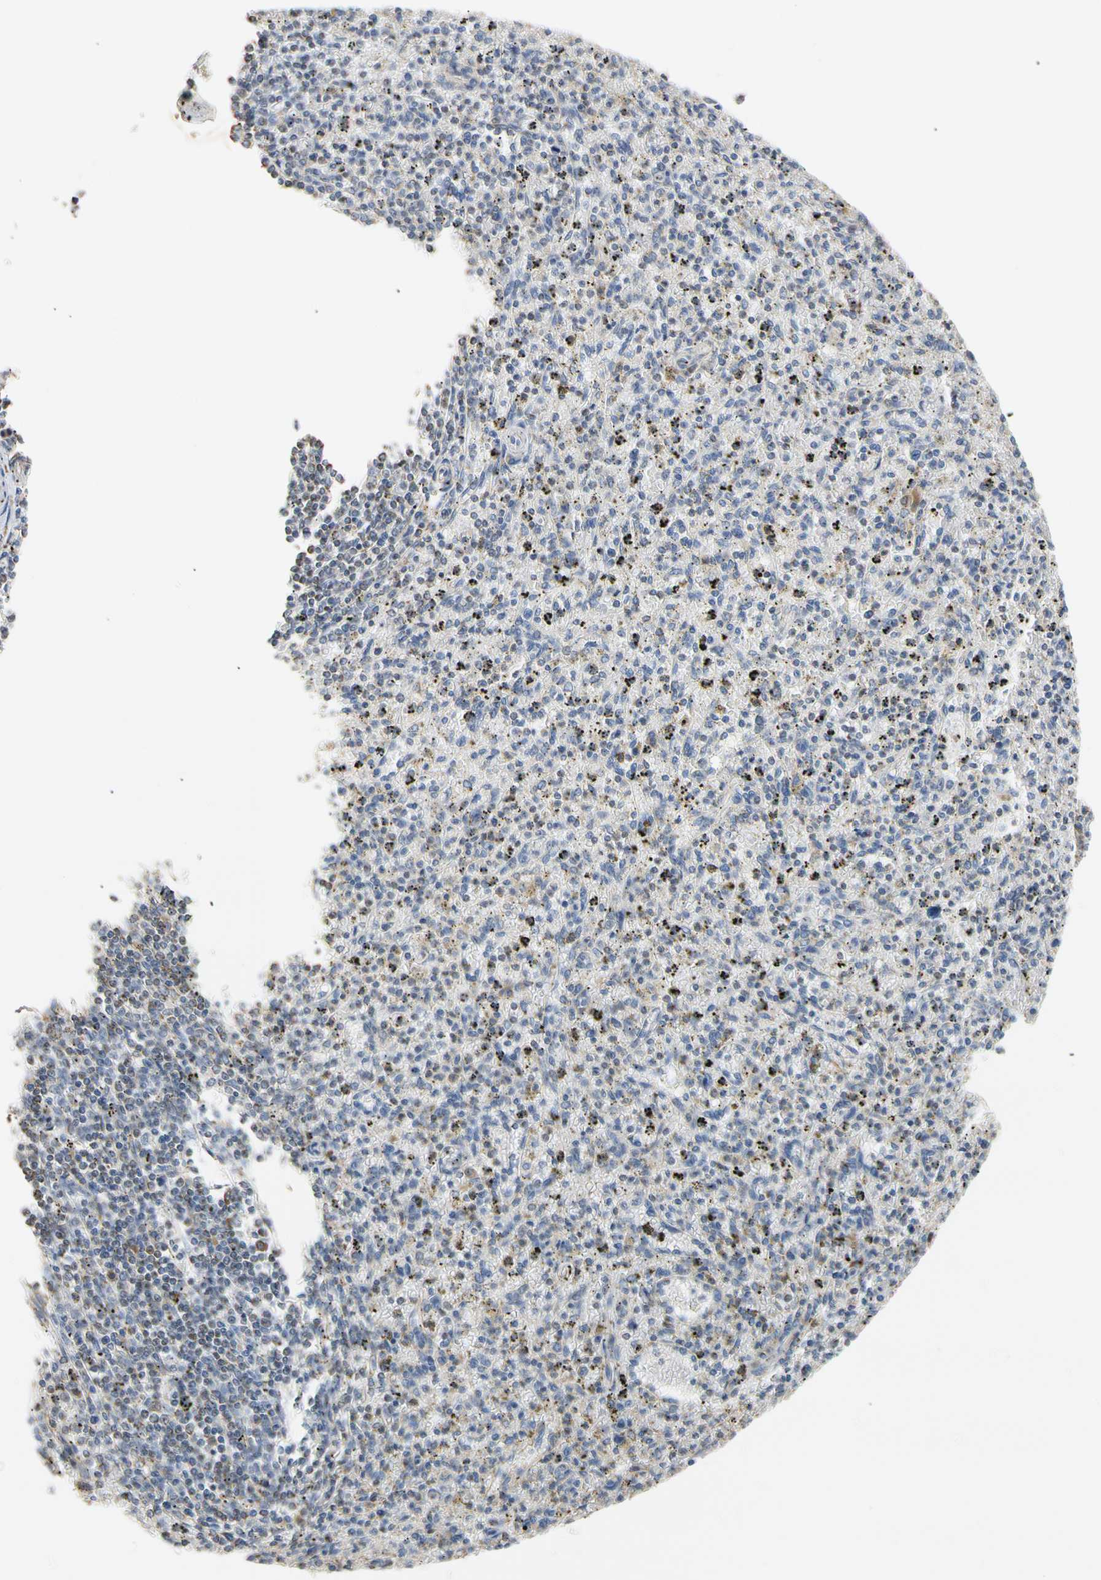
{"staining": {"intensity": "weak", "quantity": "25%-75%", "location": "cytoplasmic/membranous"}, "tissue": "spleen", "cell_type": "Cells in red pulp", "image_type": "normal", "snomed": [{"axis": "morphology", "description": "Normal tissue, NOS"}, {"axis": "topography", "description": "Spleen"}], "caption": "Spleen stained with IHC reveals weak cytoplasmic/membranous expression in about 25%-75% of cells in red pulp. (DAB (3,3'-diaminobenzidine) IHC, brown staining for protein, blue staining for nuclei).", "gene": "PLGRKT", "patient": {"sex": "male", "age": 72}}